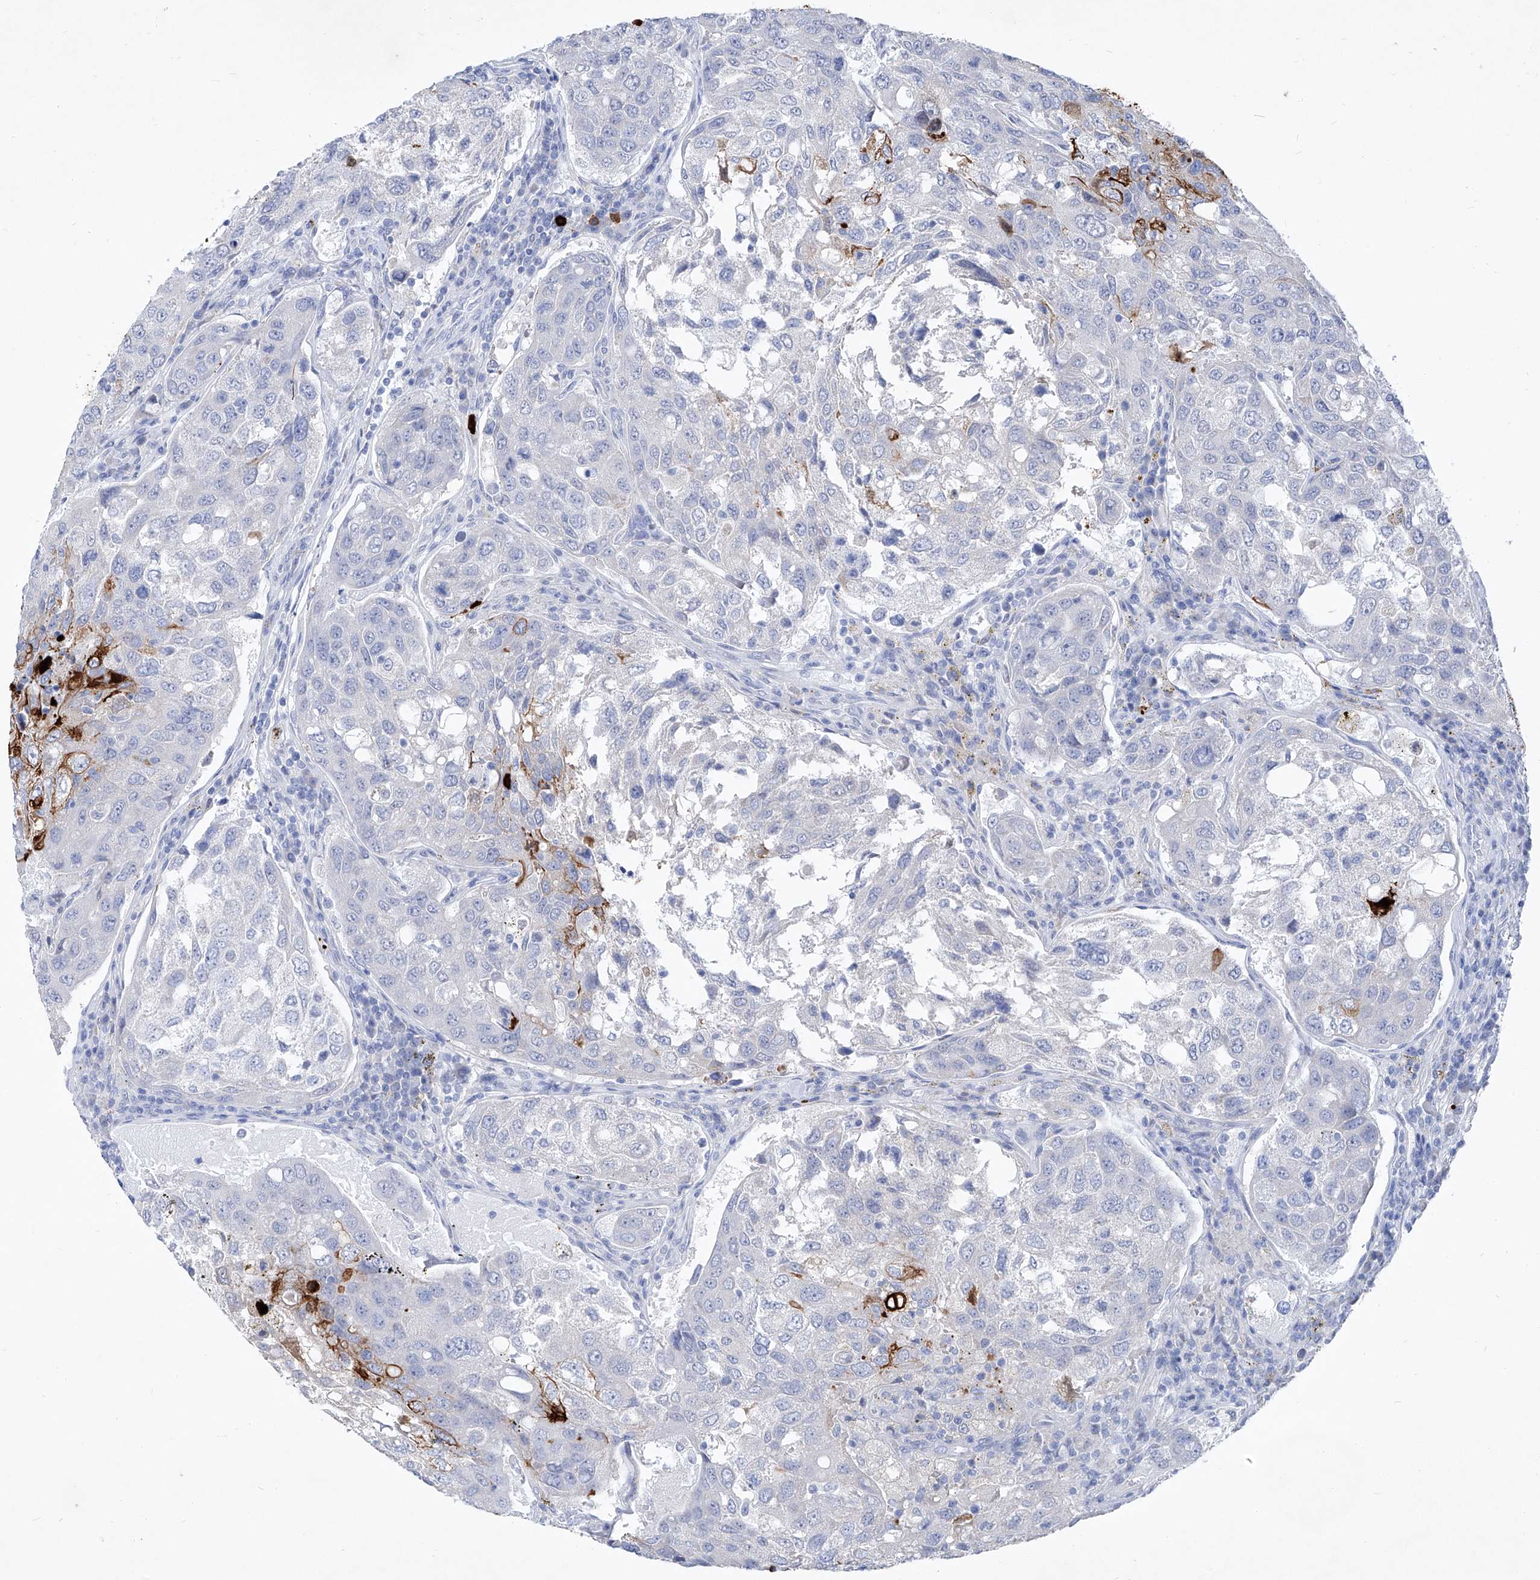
{"staining": {"intensity": "negative", "quantity": "none", "location": "none"}, "tissue": "urothelial cancer", "cell_type": "Tumor cells", "image_type": "cancer", "snomed": [{"axis": "morphology", "description": "Urothelial carcinoma, High grade"}, {"axis": "topography", "description": "Lymph node"}, {"axis": "topography", "description": "Urinary bladder"}], "caption": "DAB immunohistochemical staining of high-grade urothelial carcinoma exhibits no significant staining in tumor cells.", "gene": "FRS3", "patient": {"sex": "male", "age": 51}}